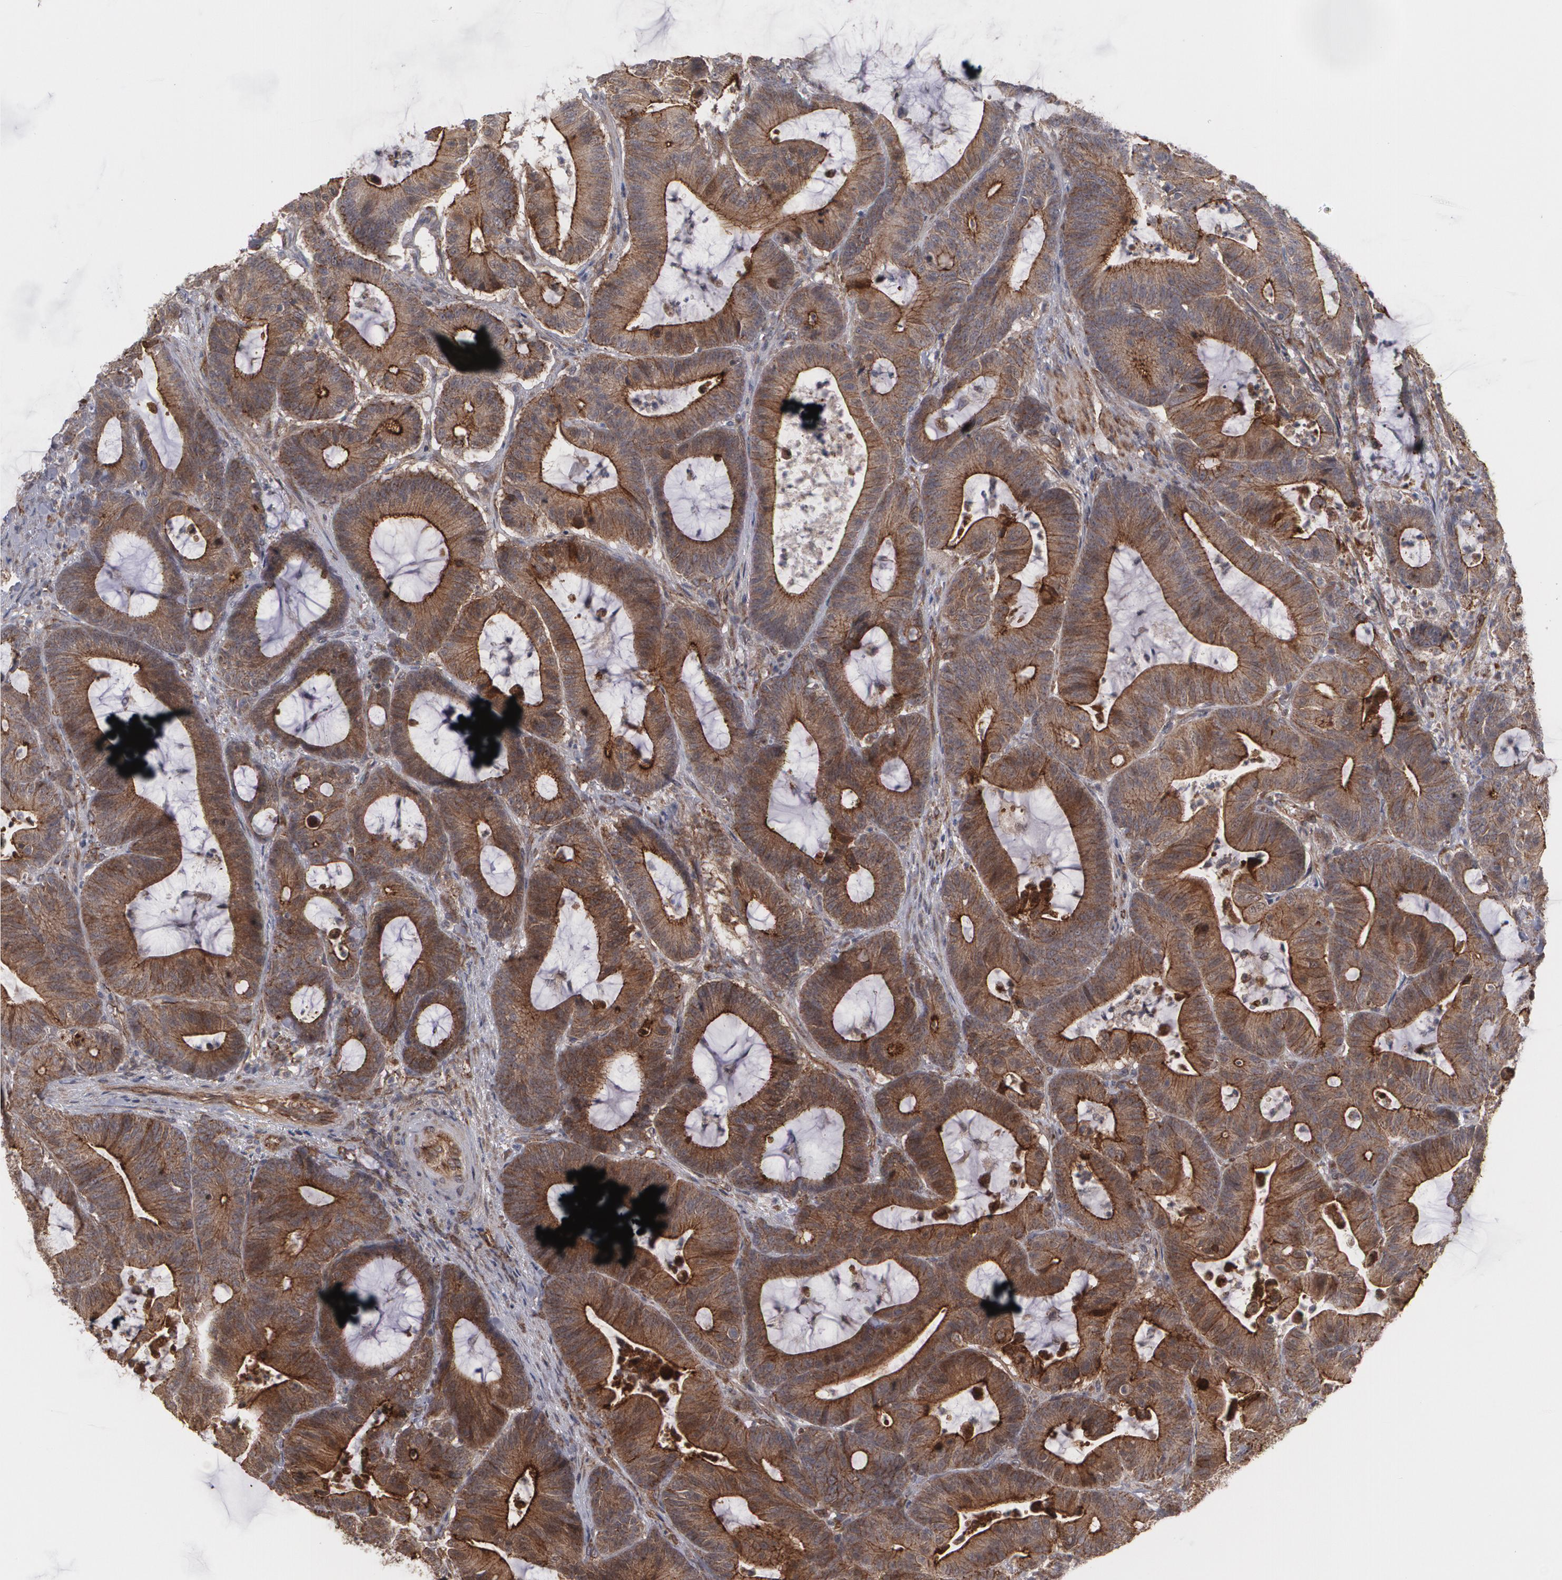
{"staining": {"intensity": "strong", "quantity": ">75%", "location": "cytoplasmic/membranous"}, "tissue": "colorectal cancer", "cell_type": "Tumor cells", "image_type": "cancer", "snomed": [{"axis": "morphology", "description": "Adenocarcinoma, NOS"}, {"axis": "topography", "description": "Colon"}], "caption": "Immunohistochemistry (IHC) histopathology image of neoplastic tissue: colorectal adenocarcinoma stained using immunohistochemistry shows high levels of strong protein expression localized specifically in the cytoplasmic/membranous of tumor cells, appearing as a cytoplasmic/membranous brown color.", "gene": "TJP1", "patient": {"sex": "female", "age": 84}}